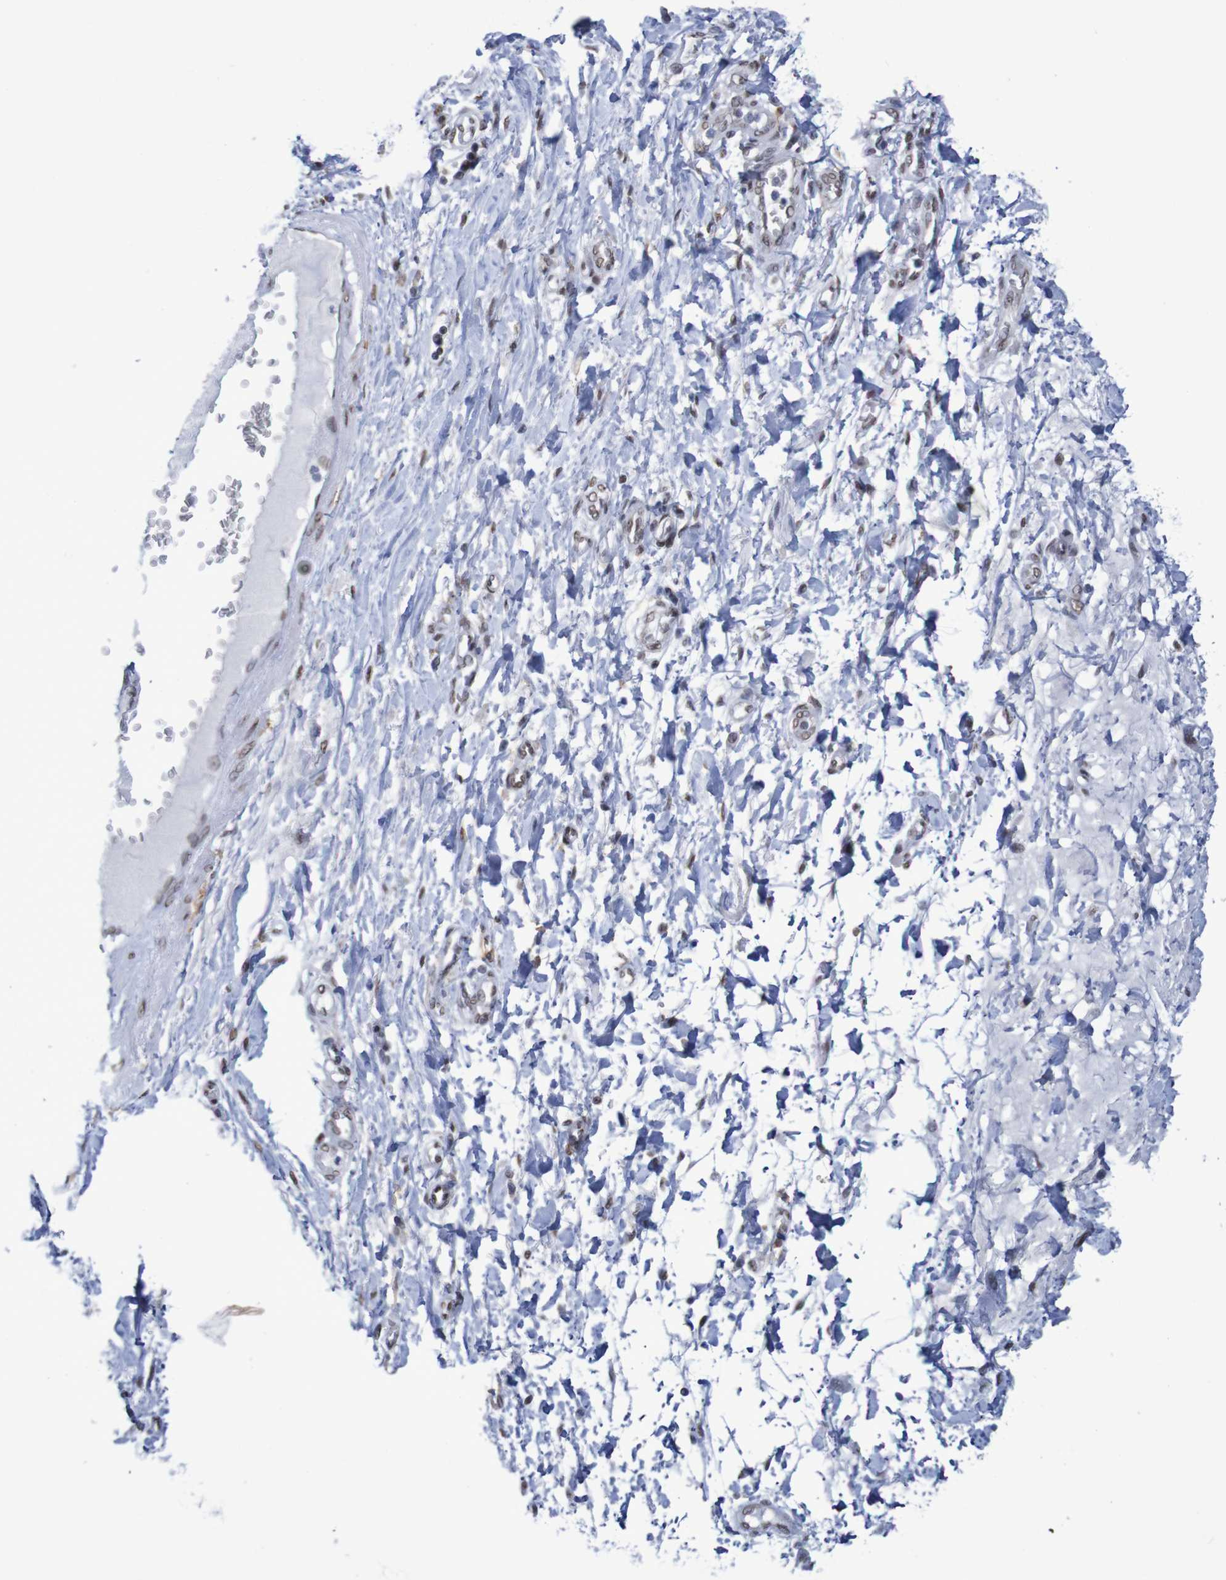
{"staining": {"intensity": "moderate", "quantity": ">75%", "location": "nuclear"}, "tissue": "adipose tissue", "cell_type": "Adipocytes", "image_type": "normal", "snomed": [{"axis": "morphology", "description": "Normal tissue, NOS"}, {"axis": "morphology", "description": "Adenocarcinoma, NOS"}, {"axis": "topography", "description": "Esophagus"}], "caption": "Moderate nuclear positivity is identified in about >75% of adipocytes in normal adipose tissue.", "gene": "MRTFB", "patient": {"sex": "male", "age": 62}}